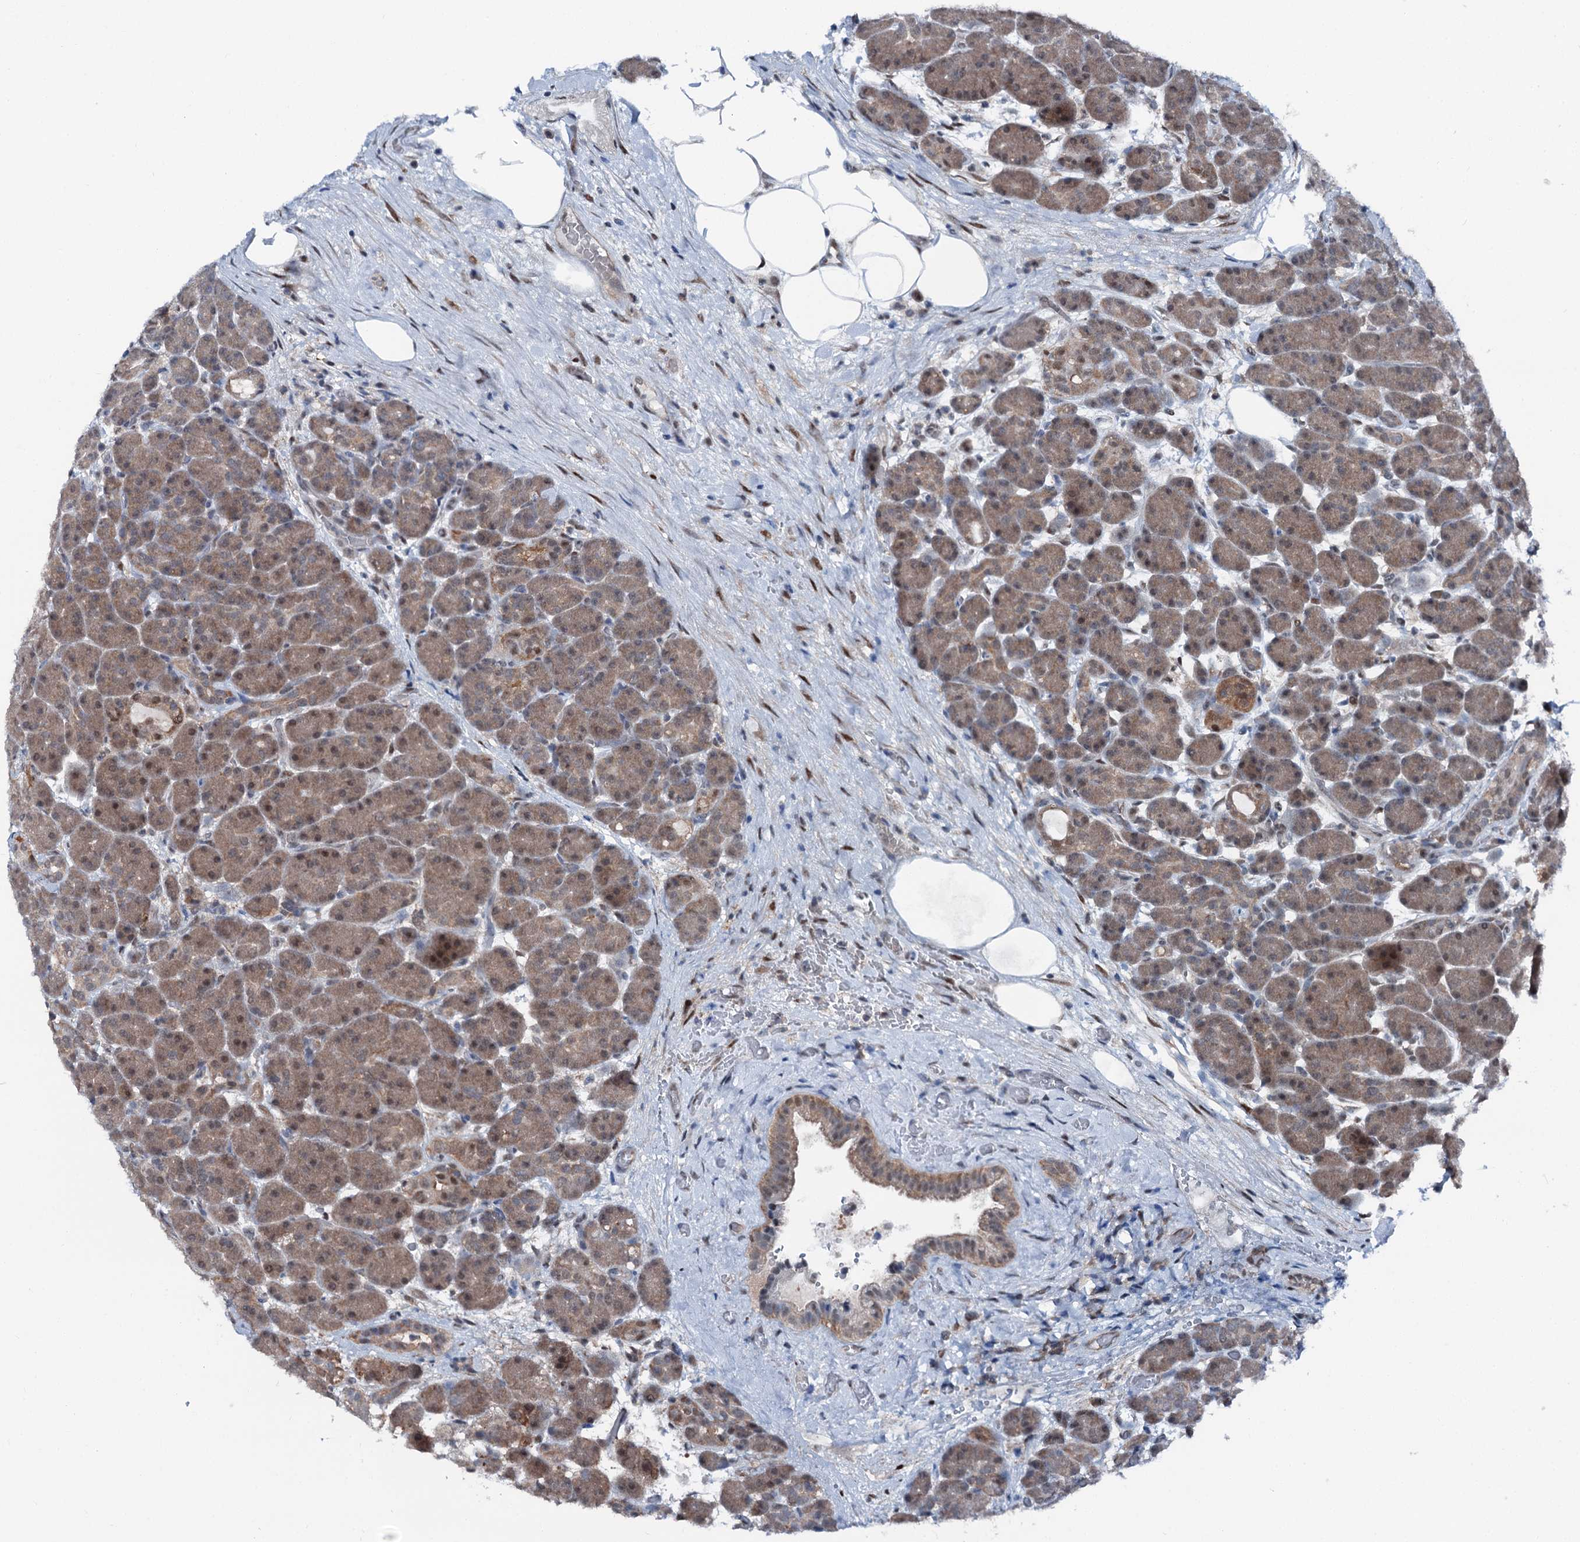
{"staining": {"intensity": "moderate", "quantity": ">75%", "location": "cytoplasmic/membranous,nuclear"}, "tissue": "pancreas", "cell_type": "Exocrine glandular cells", "image_type": "normal", "snomed": [{"axis": "morphology", "description": "Normal tissue, NOS"}, {"axis": "topography", "description": "Pancreas"}], "caption": "High-magnification brightfield microscopy of unremarkable pancreas stained with DAB (3,3'-diaminobenzidine) (brown) and counterstained with hematoxylin (blue). exocrine glandular cells exhibit moderate cytoplasmic/membranous,nuclear positivity is identified in about>75% of cells. (DAB = brown stain, brightfield microscopy at high magnification).", "gene": "PSMD13", "patient": {"sex": "male", "age": 63}}